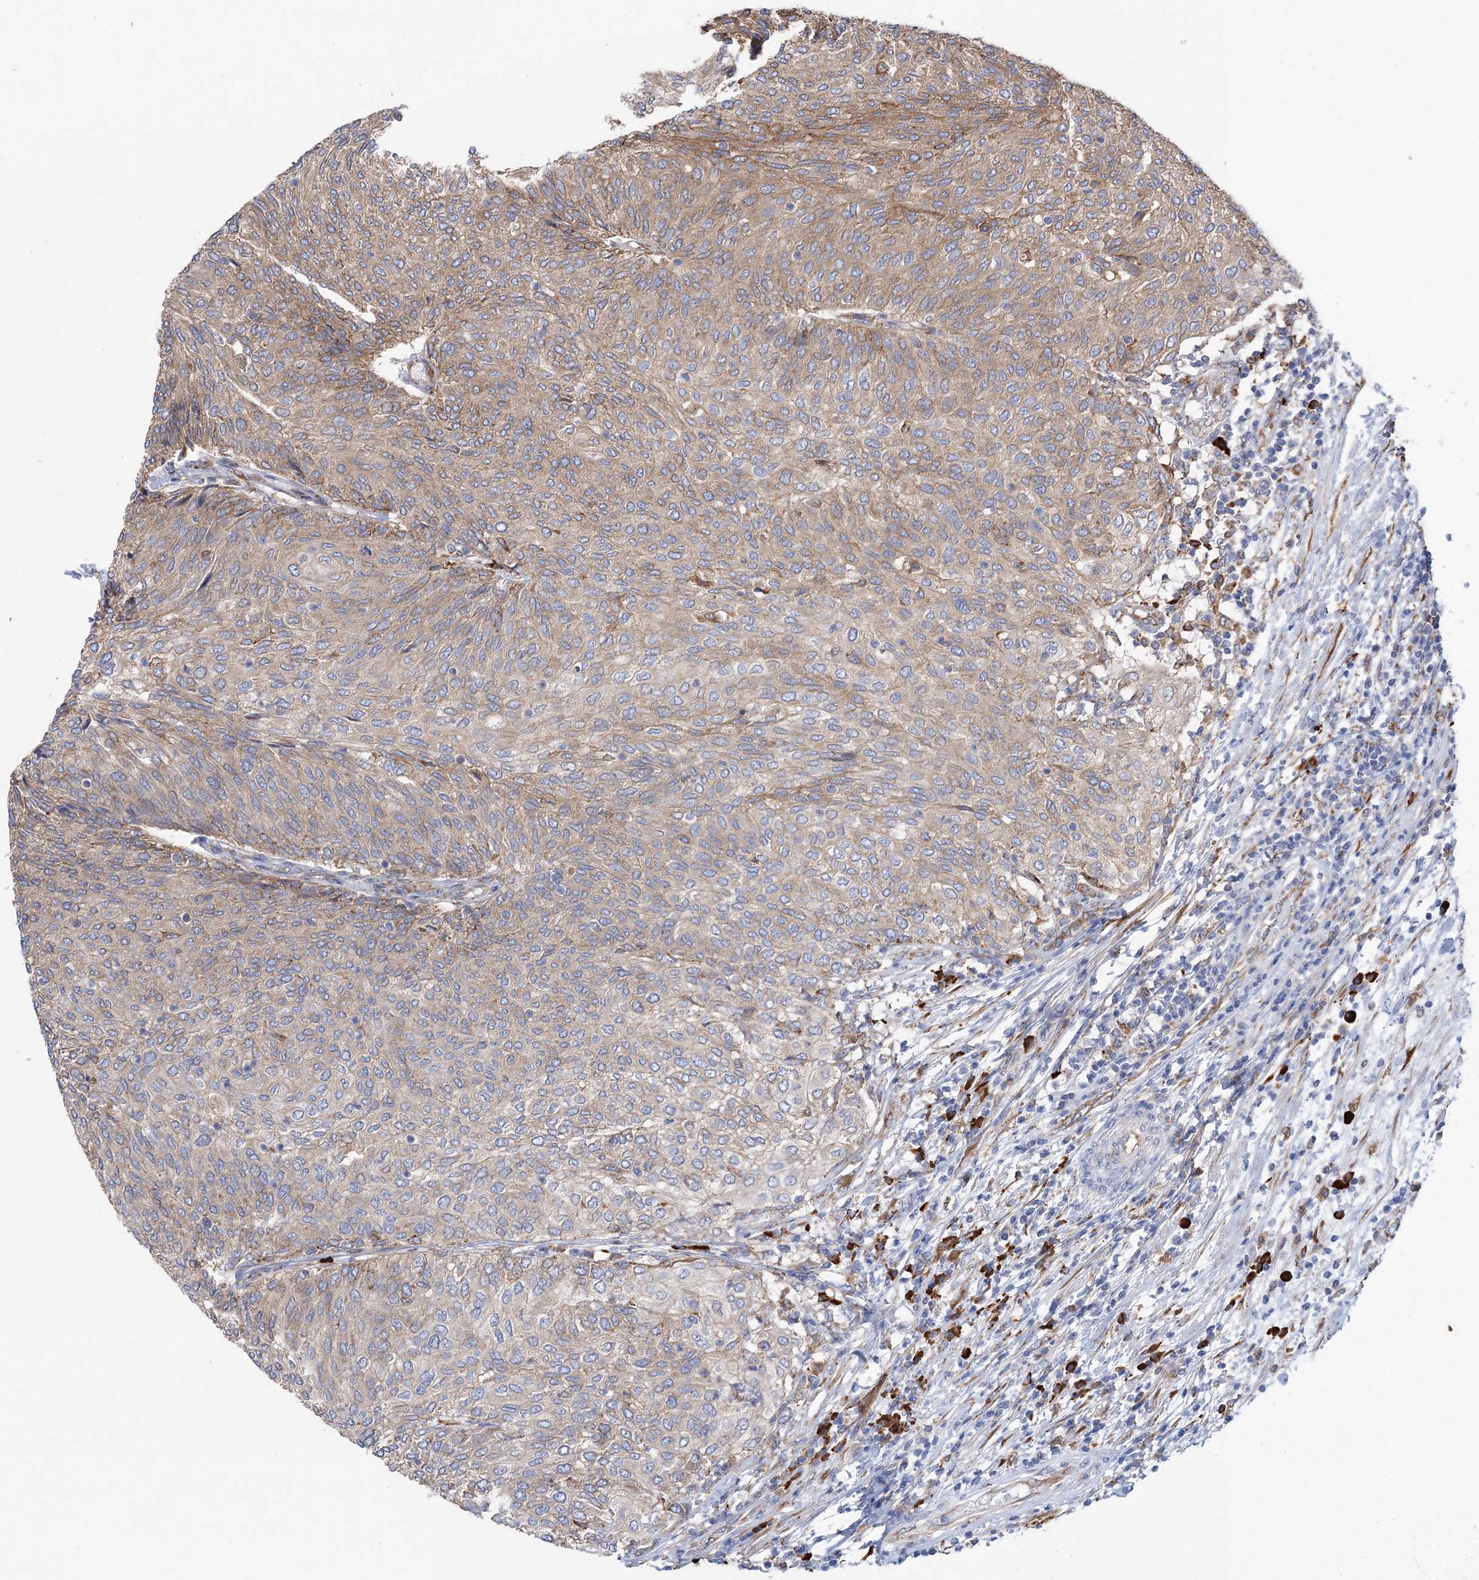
{"staining": {"intensity": "moderate", "quantity": "<25%", "location": "cytoplasmic/membranous"}, "tissue": "urothelial cancer", "cell_type": "Tumor cells", "image_type": "cancer", "snomed": [{"axis": "morphology", "description": "Urothelial carcinoma, Low grade"}, {"axis": "topography", "description": "Urinary bladder"}], "caption": "Low-grade urothelial carcinoma stained for a protein reveals moderate cytoplasmic/membranous positivity in tumor cells.", "gene": "METTL24", "patient": {"sex": "female", "age": 79}}